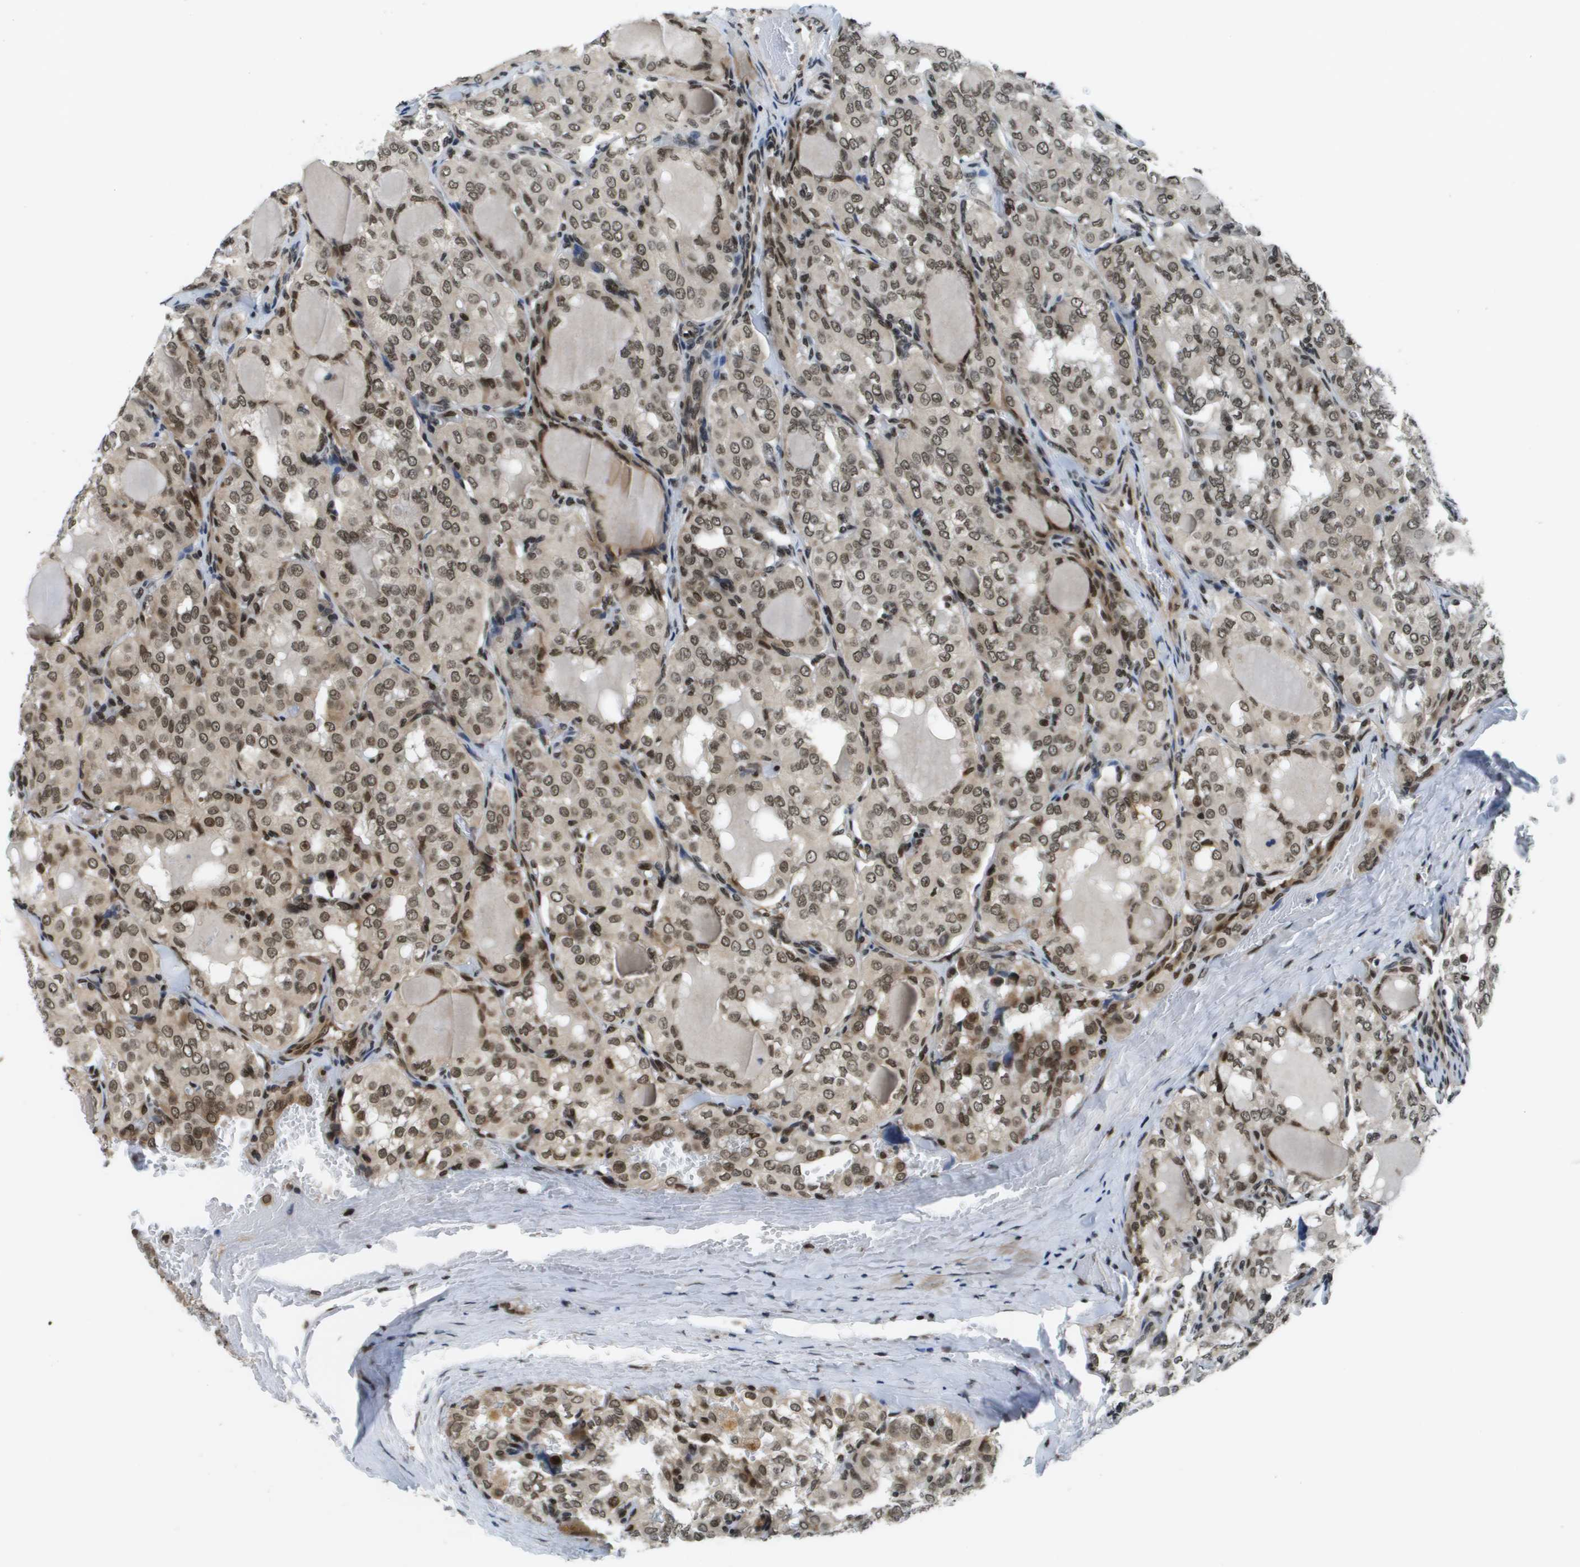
{"staining": {"intensity": "moderate", "quantity": ">75%", "location": "nuclear"}, "tissue": "thyroid cancer", "cell_type": "Tumor cells", "image_type": "cancer", "snomed": [{"axis": "morphology", "description": "Papillary adenocarcinoma, NOS"}, {"axis": "topography", "description": "Thyroid gland"}], "caption": "Immunohistochemistry histopathology image of neoplastic tissue: thyroid cancer stained using IHC demonstrates medium levels of moderate protein expression localized specifically in the nuclear of tumor cells, appearing as a nuclear brown color.", "gene": "RECQL4", "patient": {"sex": "male", "age": 20}}